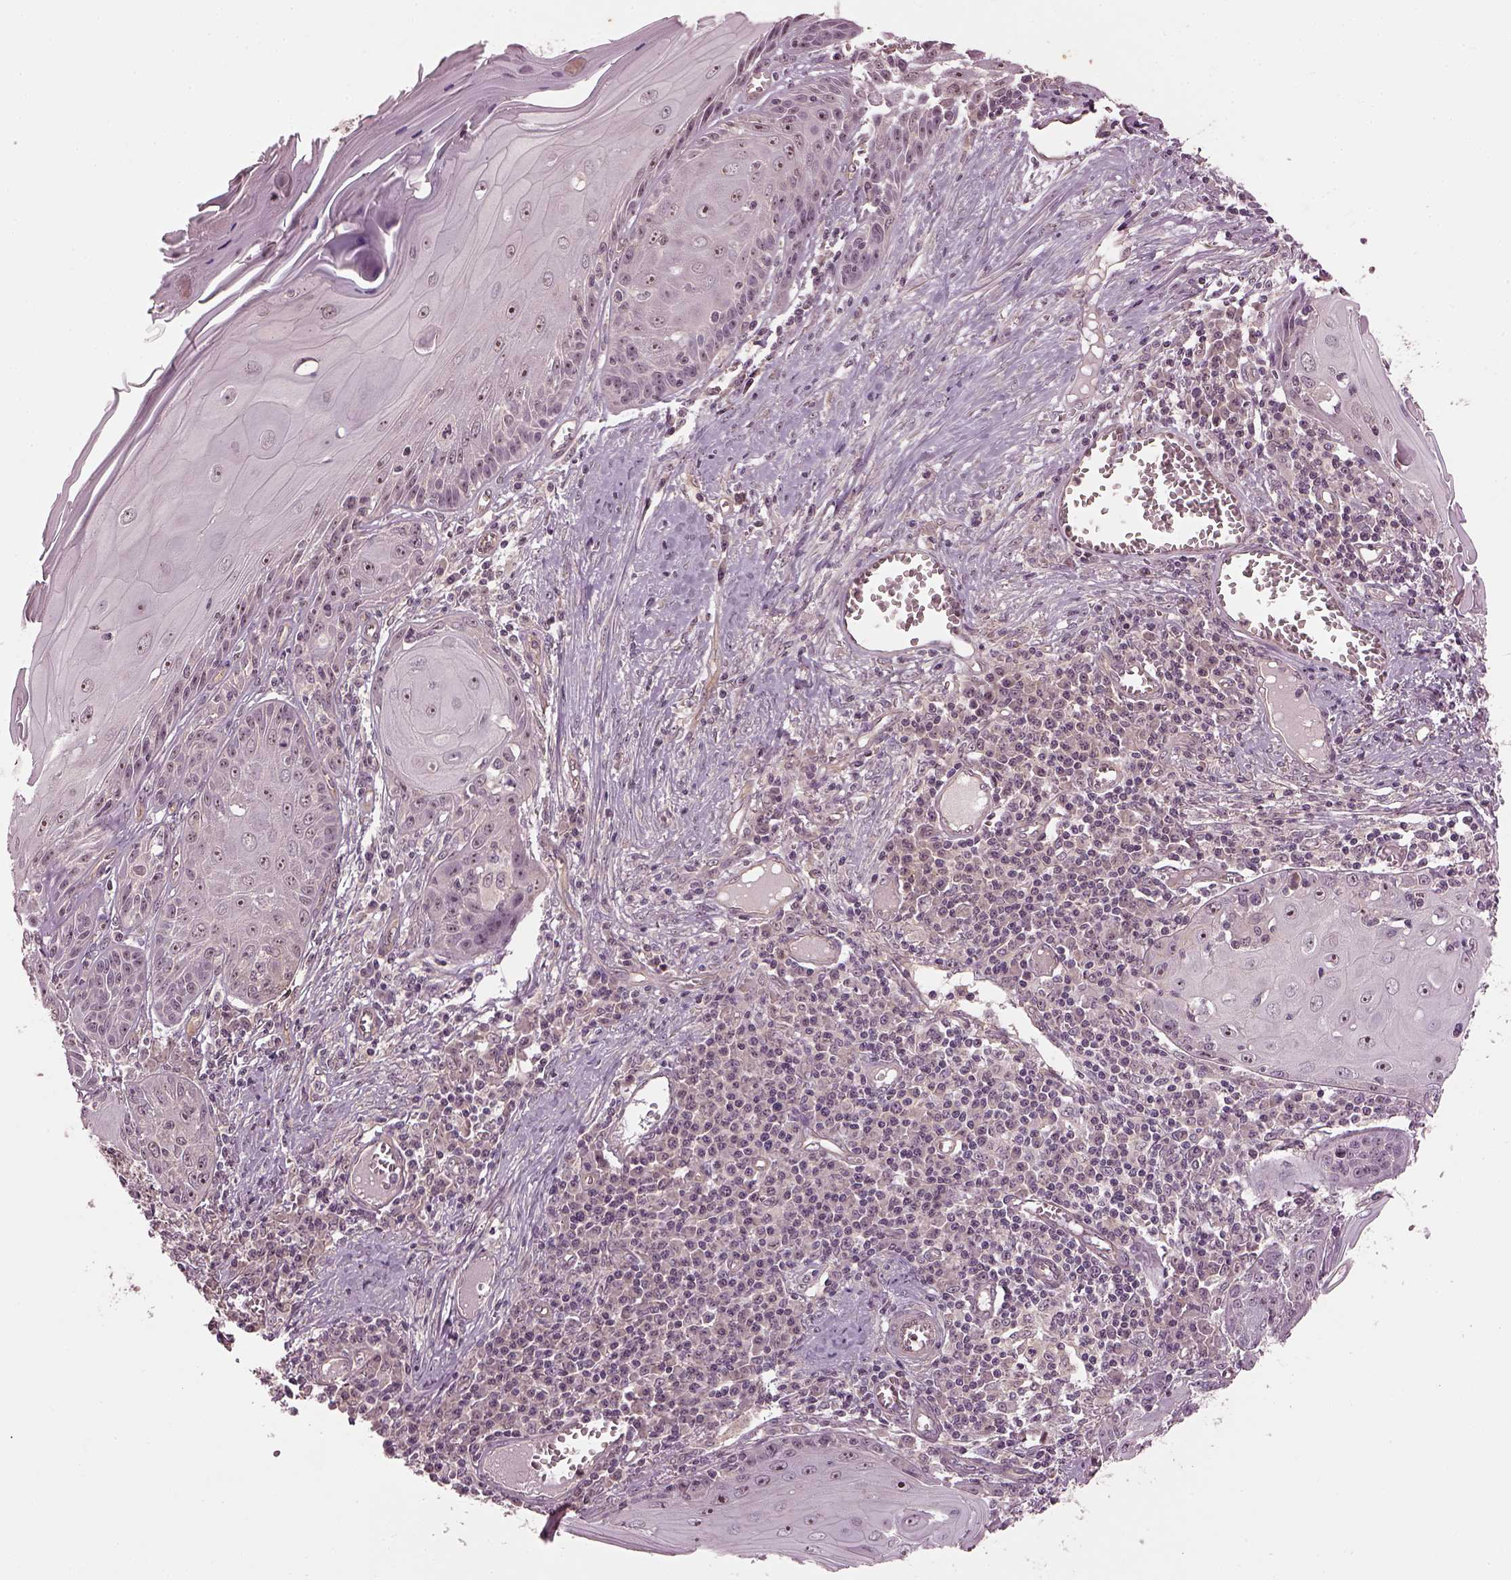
{"staining": {"intensity": "moderate", "quantity": "<25%", "location": "nuclear"}, "tissue": "skin cancer", "cell_type": "Tumor cells", "image_type": "cancer", "snomed": [{"axis": "morphology", "description": "Squamous cell carcinoma, NOS"}, {"axis": "topography", "description": "Skin"}, {"axis": "topography", "description": "Vulva"}], "caption": "Immunohistochemical staining of human skin squamous cell carcinoma shows moderate nuclear protein expression in approximately <25% of tumor cells.", "gene": "GNRH1", "patient": {"sex": "female", "age": 85}}